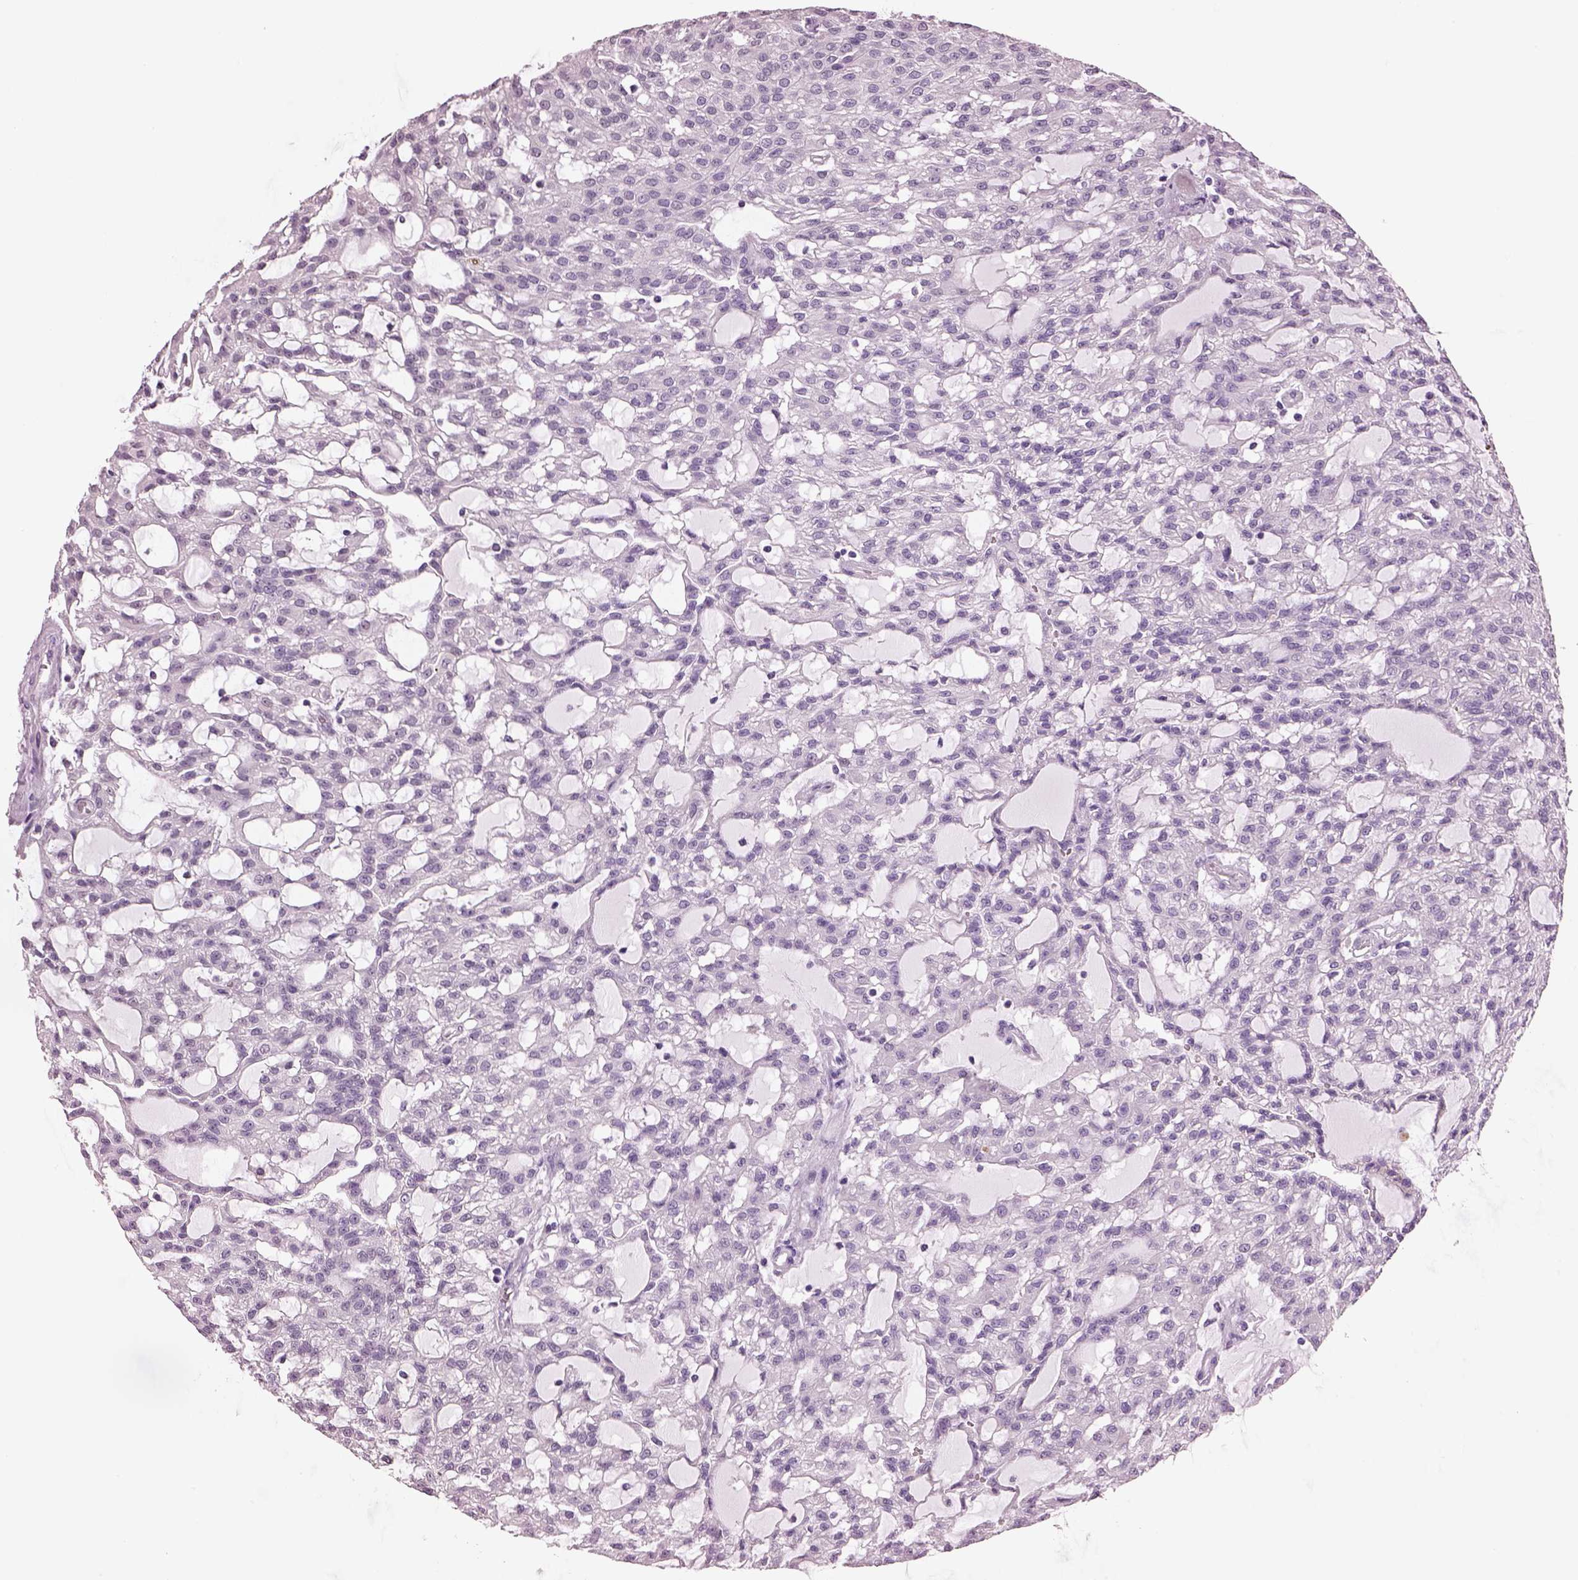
{"staining": {"intensity": "negative", "quantity": "none", "location": "none"}, "tissue": "renal cancer", "cell_type": "Tumor cells", "image_type": "cancer", "snomed": [{"axis": "morphology", "description": "Adenocarcinoma, NOS"}, {"axis": "topography", "description": "Kidney"}], "caption": "Tumor cells show no significant expression in adenocarcinoma (renal). Nuclei are stained in blue.", "gene": "ACOD1", "patient": {"sex": "male", "age": 63}}